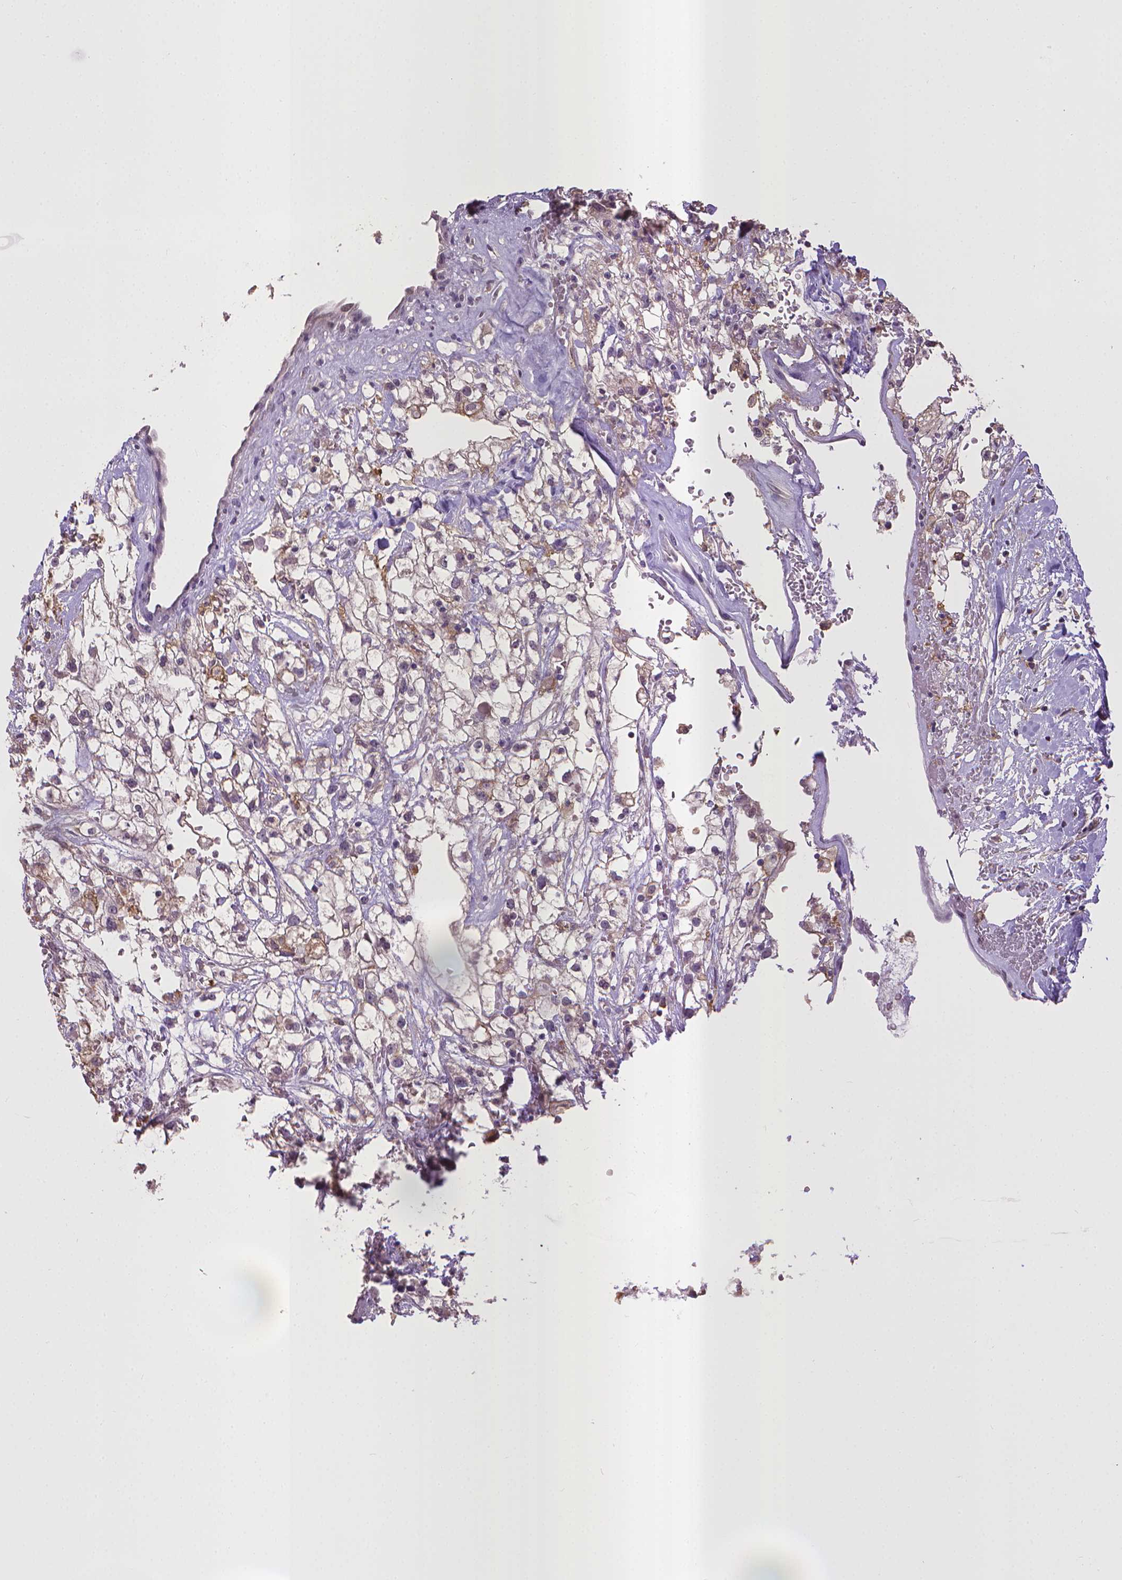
{"staining": {"intensity": "weak", "quantity": "25%-75%", "location": "cytoplasmic/membranous,nuclear"}, "tissue": "renal cancer", "cell_type": "Tumor cells", "image_type": "cancer", "snomed": [{"axis": "morphology", "description": "Adenocarcinoma, NOS"}, {"axis": "topography", "description": "Kidney"}], "caption": "This image shows adenocarcinoma (renal) stained with immunohistochemistry to label a protein in brown. The cytoplasmic/membranous and nuclear of tumor cells show weak positivity for the protein. Nuclei are counter-stained blue.", "gene": "CPM", "patient": {"sex": "male", "age": 59}}